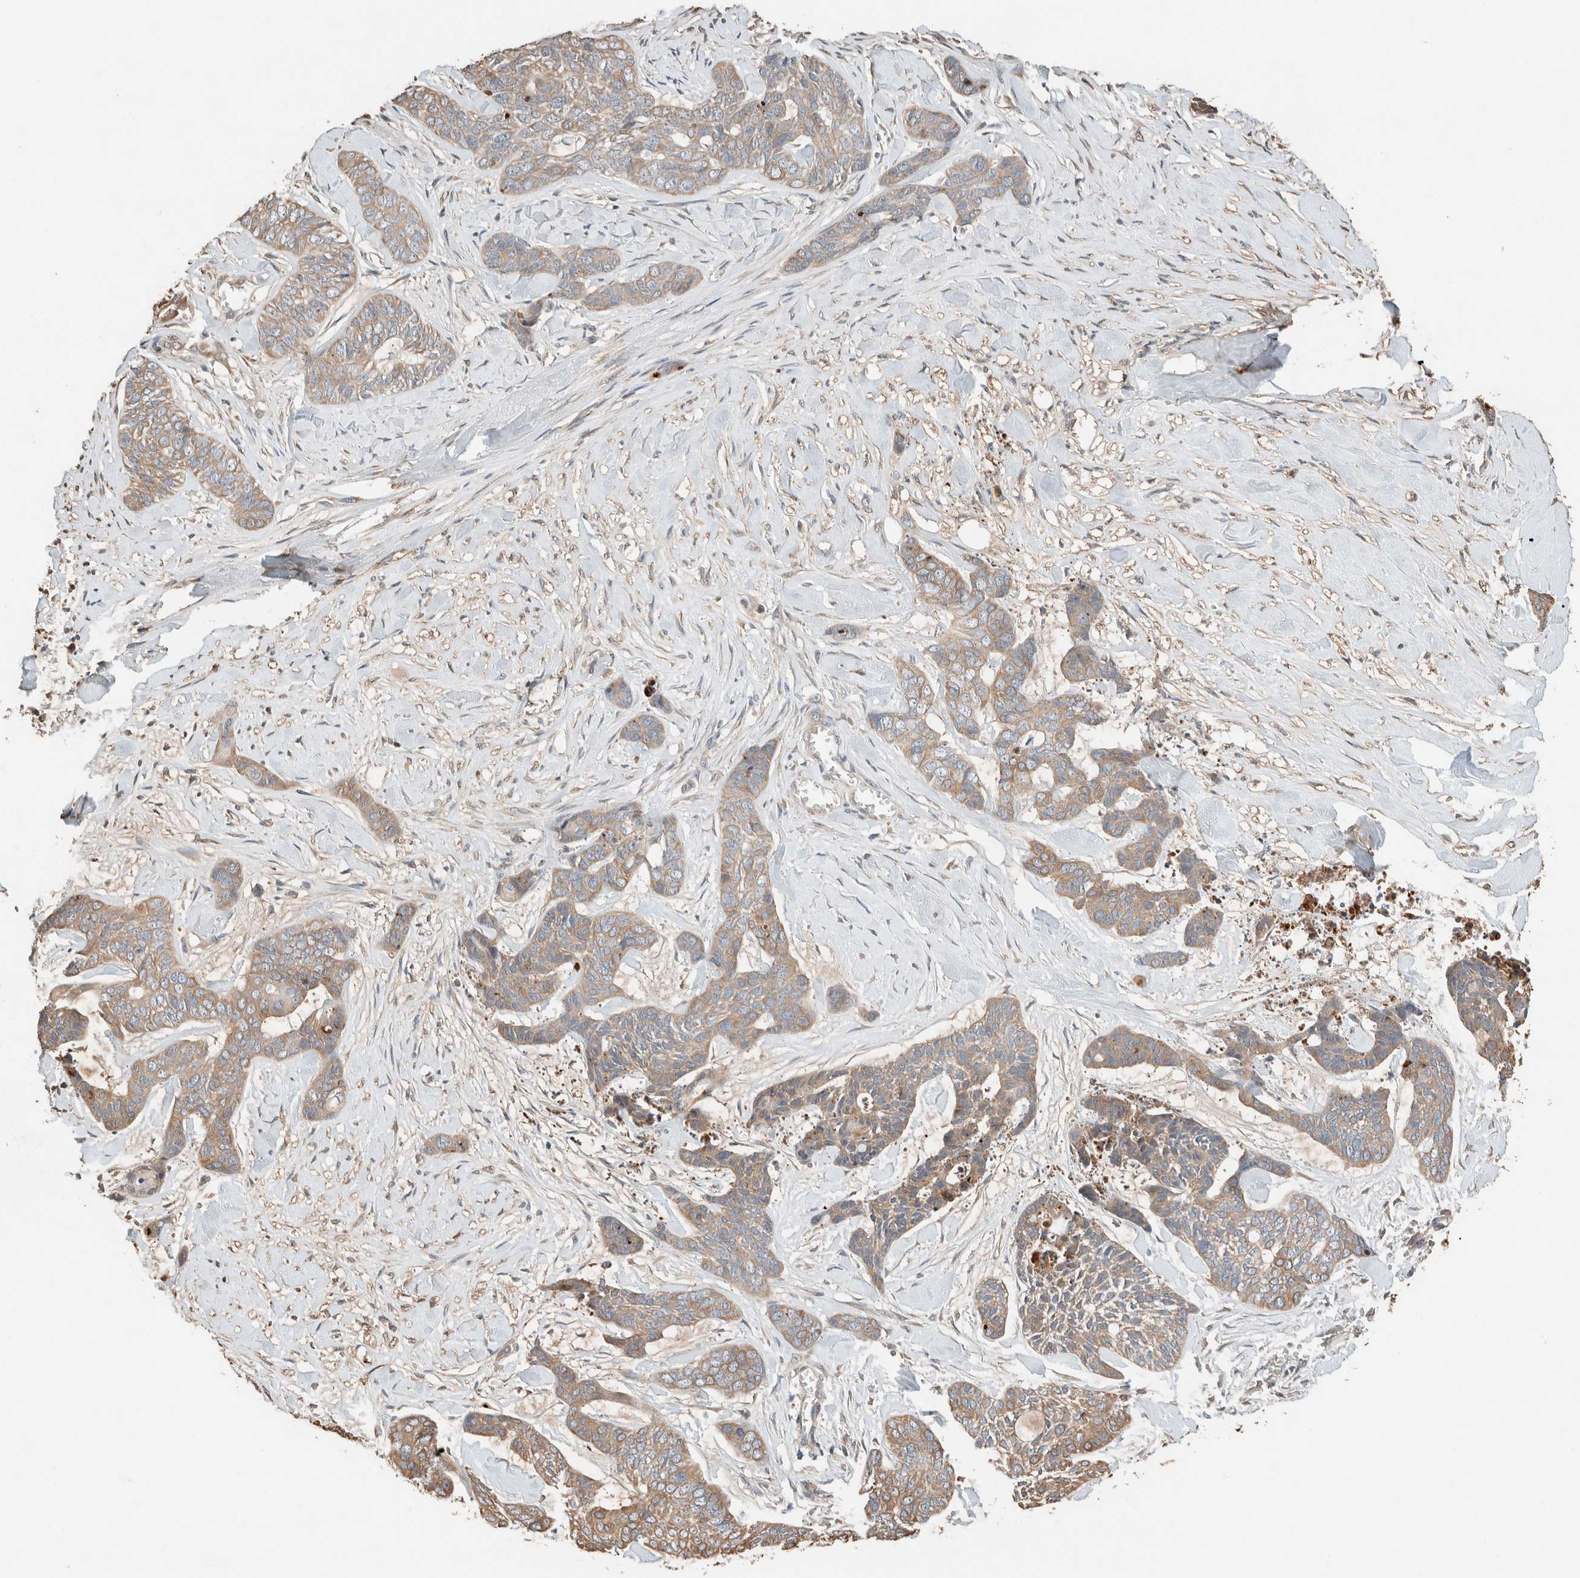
{"staining": {"intensity": "moderate", "quantity": ">75%", "location": "cytoplasmic/membranous"}, "tissue": "skin cancer", "cell_type": "Tumor cells", "image_type": "cancer", "snomed": [{"axis": "morphology", "description": "Basal cell carcinoma"}, {"axis": "topography", "description": "Skin"}], "caption": "A medium amount of moderate cytoplasmic/membranous positivity is present in approximately >75% of tumor cells in skin cancer tissue. (IHC, brightfield microscopy, high magnification).", "gene": "TUBD1", "patient": {"sex": "female", "age": 64}}